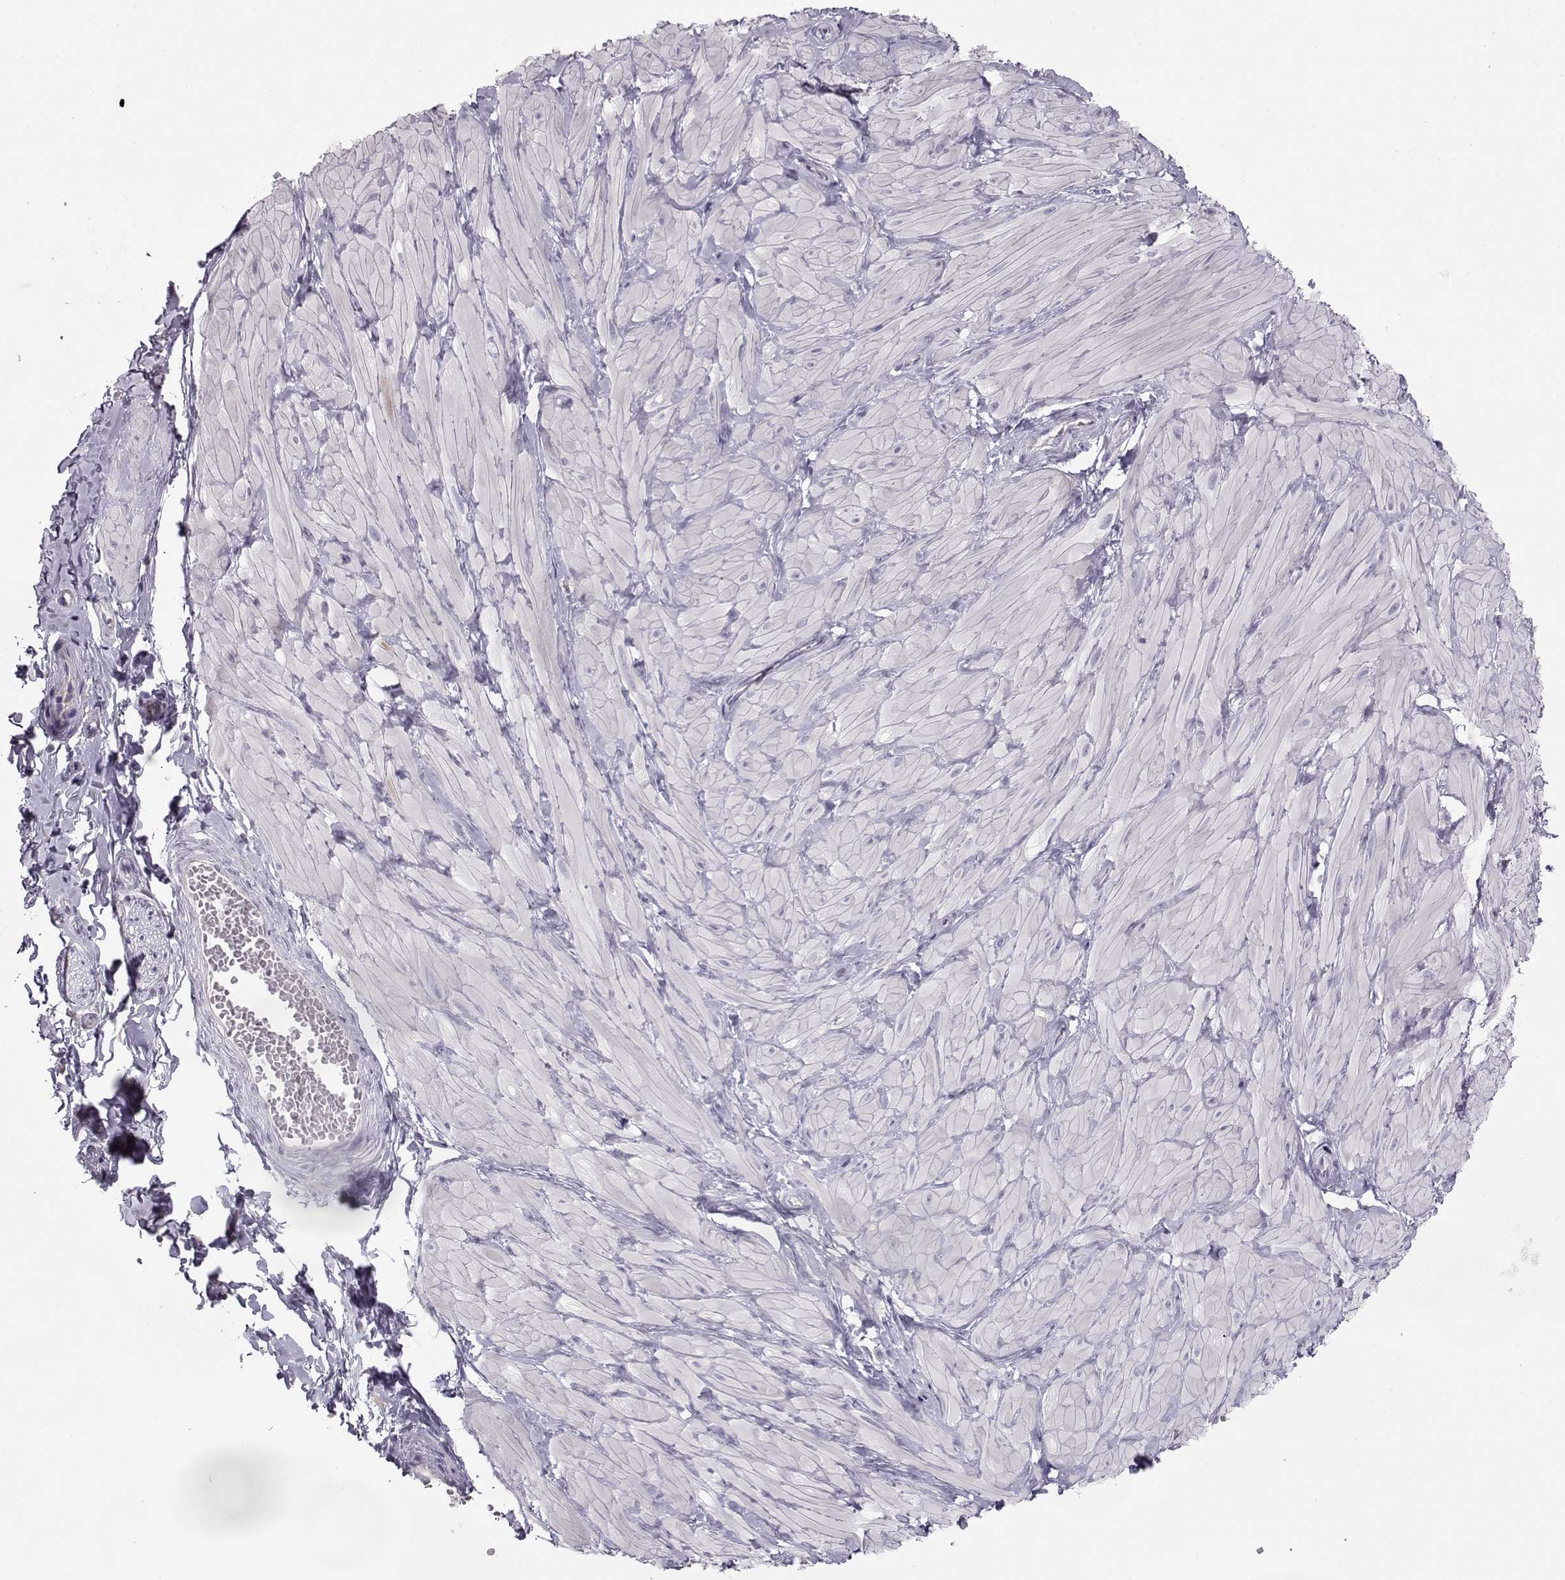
{"staining": {"intensity": "negative", "quantity": "none", "location": "none"}, "tissue": "adipose tissue", "cell_type": "Adipocytes", "image_type": "normal", "snomed": [{"axis": "morphology", "description": "Normal tissue, NOS"}, {"axis": "topography", "description": "Smooth muscle"}, {"axis": "topography", "description": "Peripheral nerve tissue"}], "caption": "Immunohistochemistry of unremarkable adipose tissue exhibits no positivity in adipocytes.", "gene": "GRK1", "patient": {"sex": "male", "age": 22}}